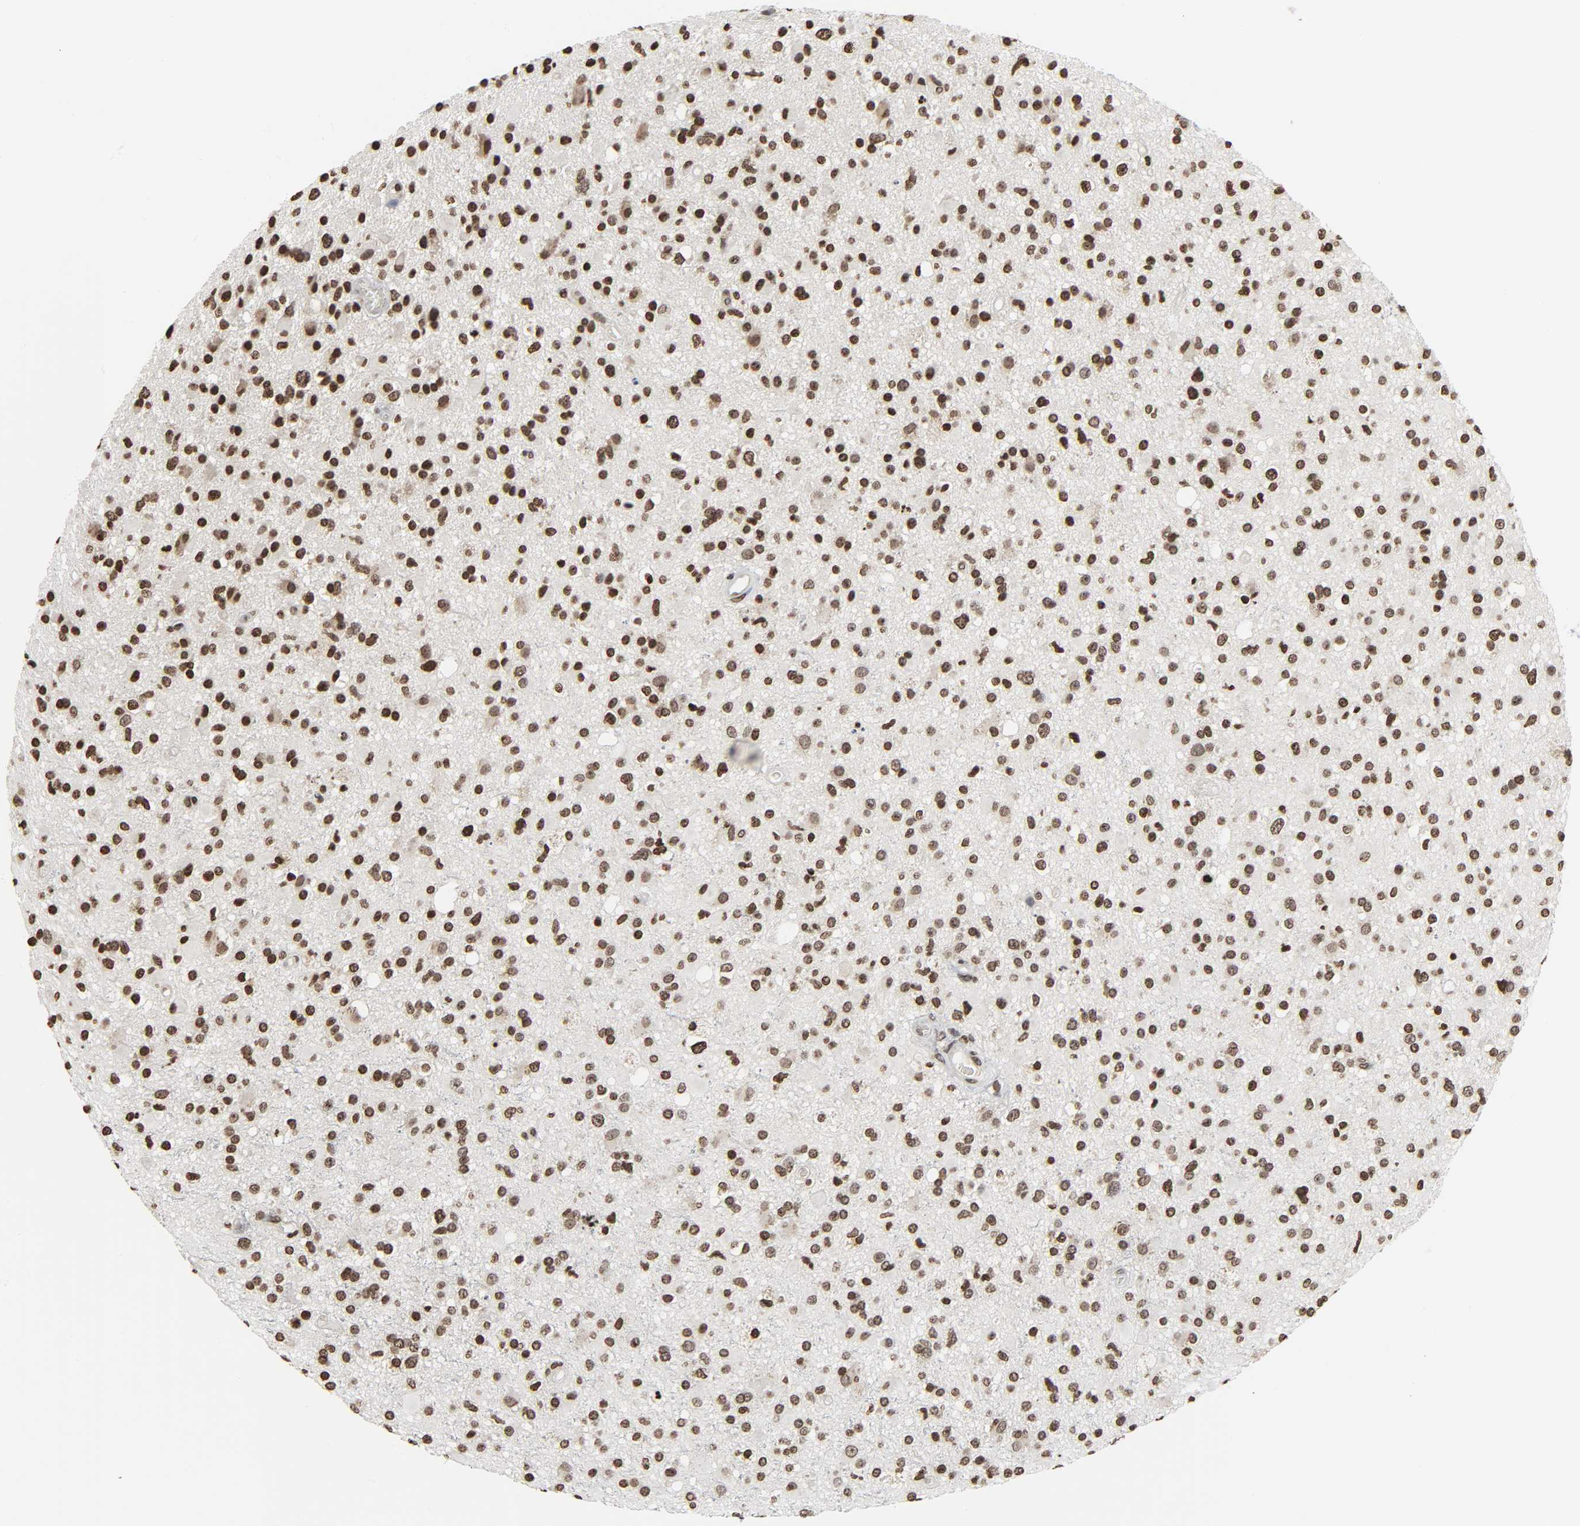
{"staining": {"intensity": "moderate", "quantity": ">75%", "location": "nuclear"}, "tissue": "glioma", "cell_type": "Tumor cells", "image_type": "cancer", "snomed": [{"axis": "morphology", "description": "Glioma, malignant, High grade"}, {"axis": "topography", "description": "Brain"}], "caption": "Immunohistochemistry photomicrograph of neoplastic tissue: human malignant glioma (high-grade) stained using immunohistochemistry (IHC) demonstrates medium levels of moderate protein expression localized specifically in the nuclear of tumor cells, appearing as a nuclear brown color.", "gene": "ELAVL1", "patient": {"sex": "male", "age": 33}}